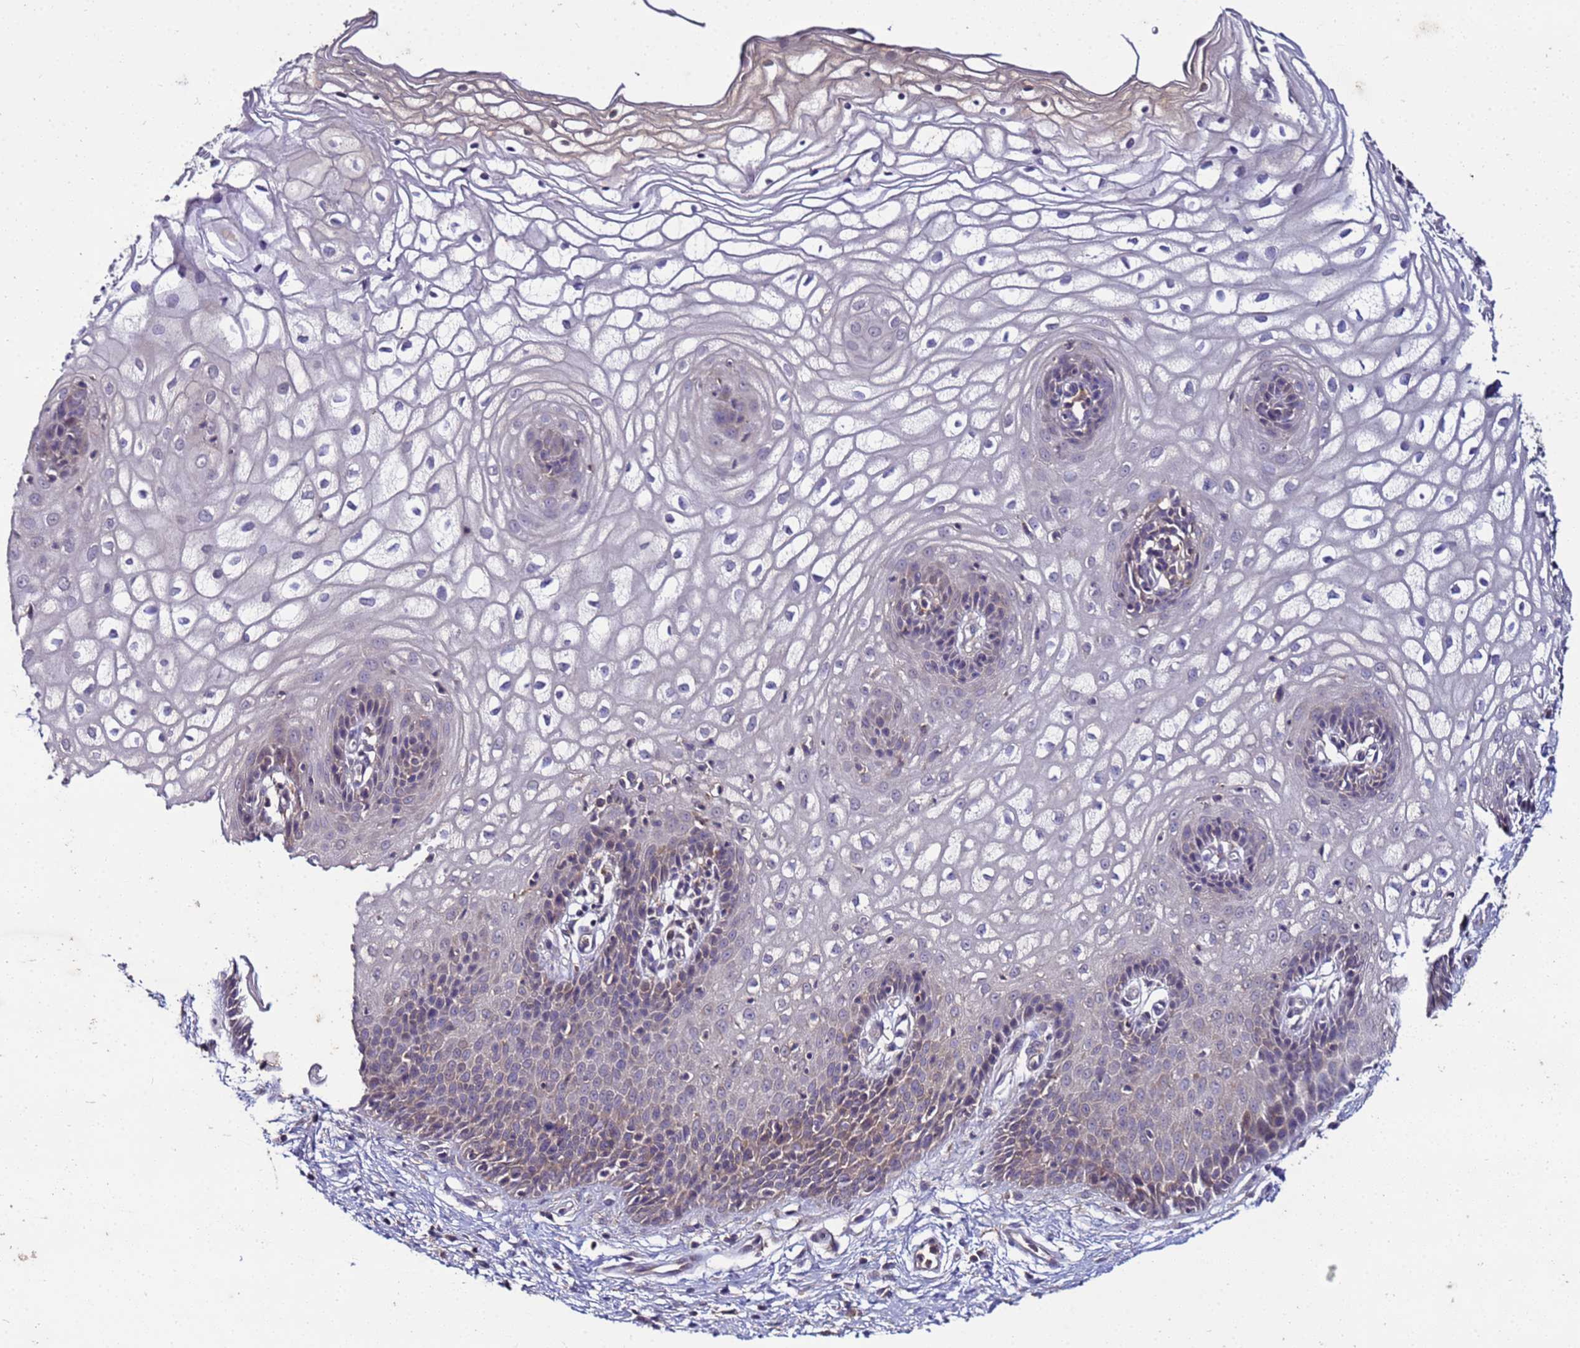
{"staining": {"intensity": "weak", "quantity": "<25%", "location": "cytoplasmic/membranous"}, "tissue": "vagina", "cell_type": "Squamous epithelial cells", "image_type": "normal", "snomed": [{"axis": "morphology", "description": "Normal tissue, NOS"}, {"axis": "topography", "description": "Vagina"}], "caption": "DAB (3,3'-diaminobenzidine) immunohistochemical staining of unremarkable human vagina reveals no significant expression in squamous epithelial cells. The staining is performed using DAB brown chromogen with nuclei counter-stained in using hematoxylin.", "gene": "GSPT2", "patient": {"sex": "female", "age": 34}}